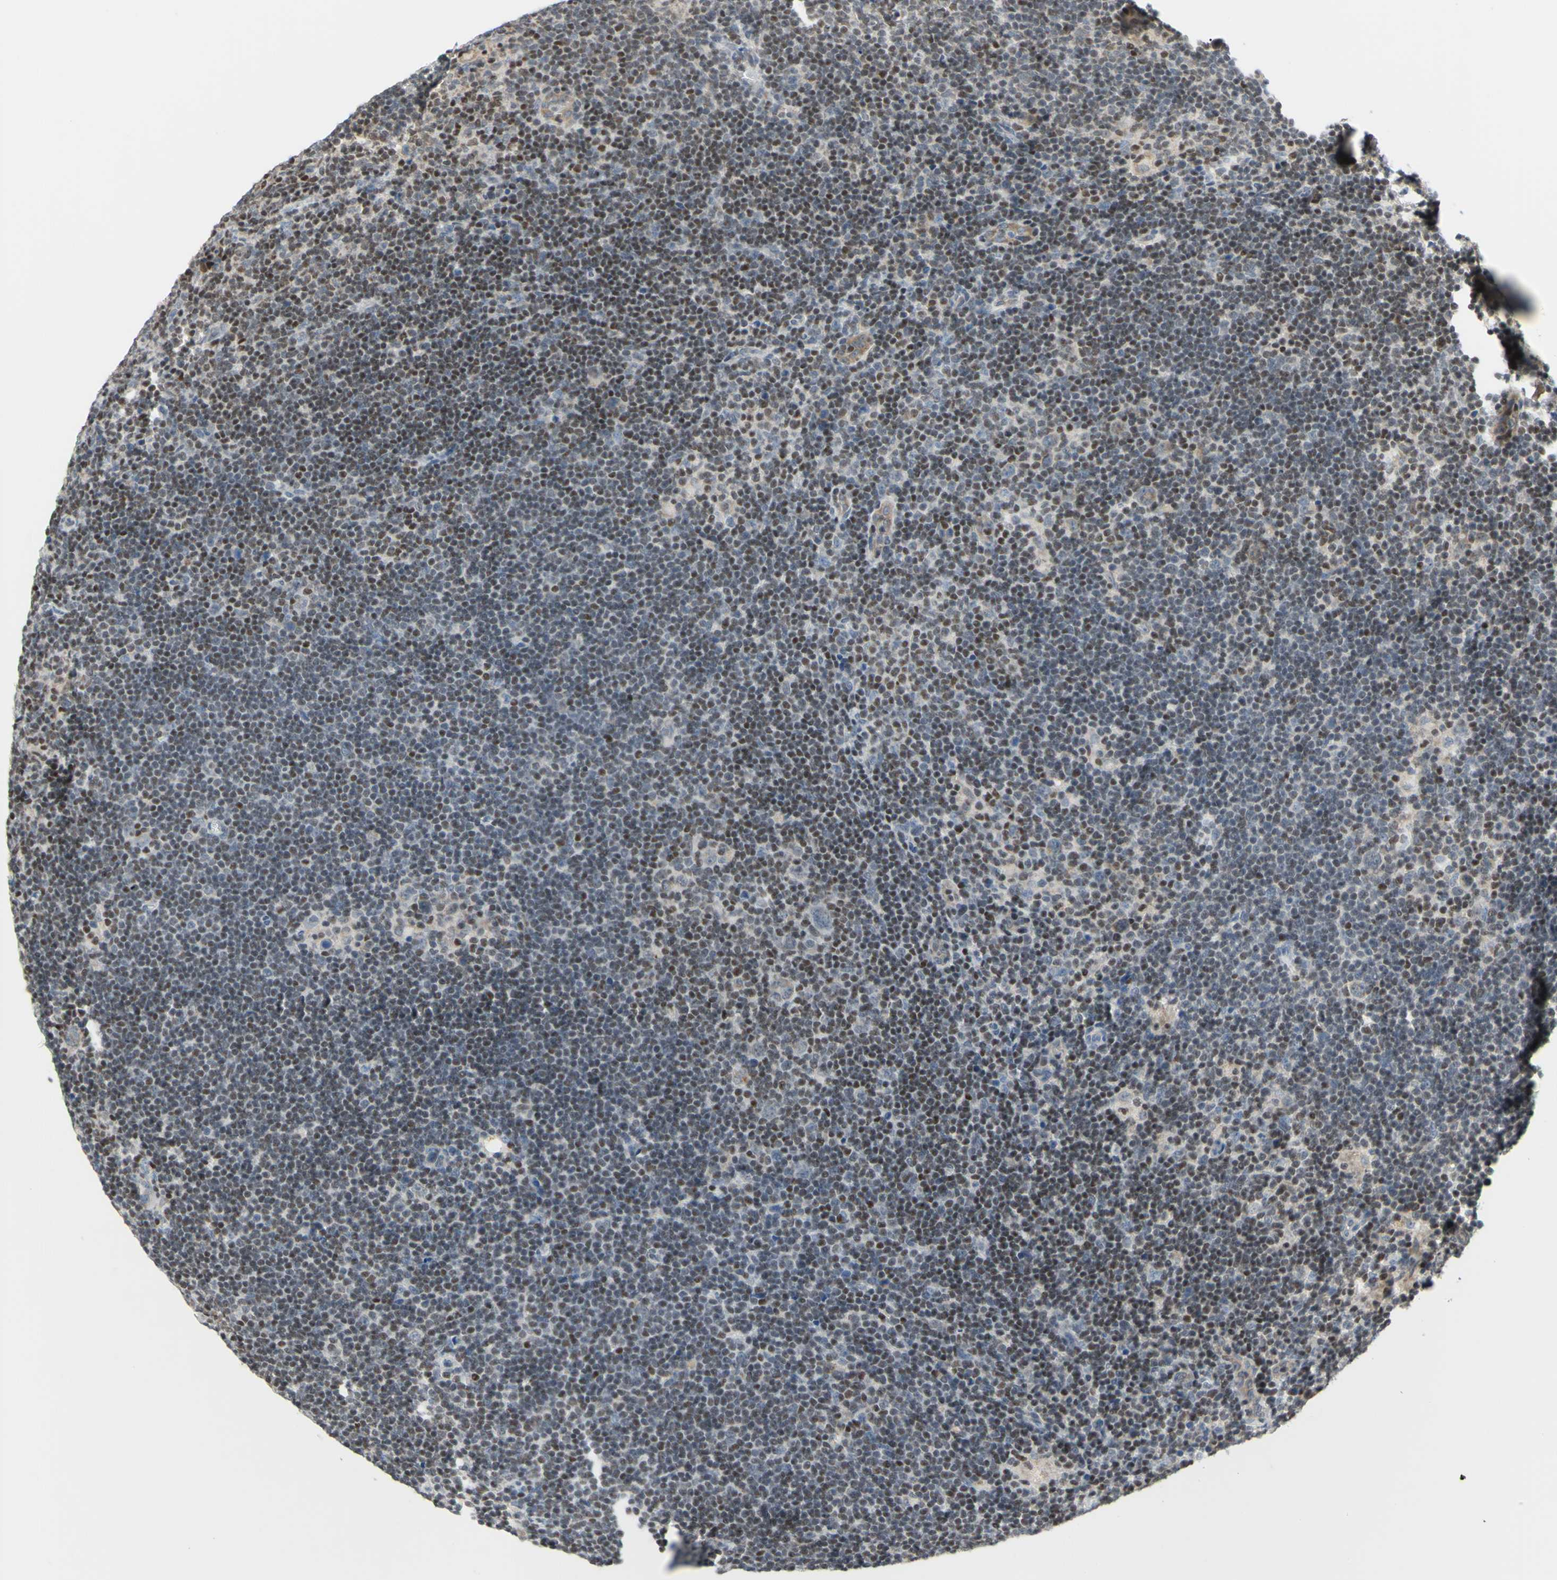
{"staining": {"intensity": "weak", "quantity": "<25%", "location": "cytoplasmic/membranous"}, "tissue": "lymphoma", "cell_type": "Tumor cells", "image_type": "cancer", "snomed": [{"axis": "morphology", "description": "Hodgkin's disease, NOS"}, {"axis": "topography", "description": "Lymph node"}], "caption": "Tumor cells show no significant protein positivity in Hodgkin's disease.", "gene": "SP4", "patient": {"sex": "female", "age": 57}}